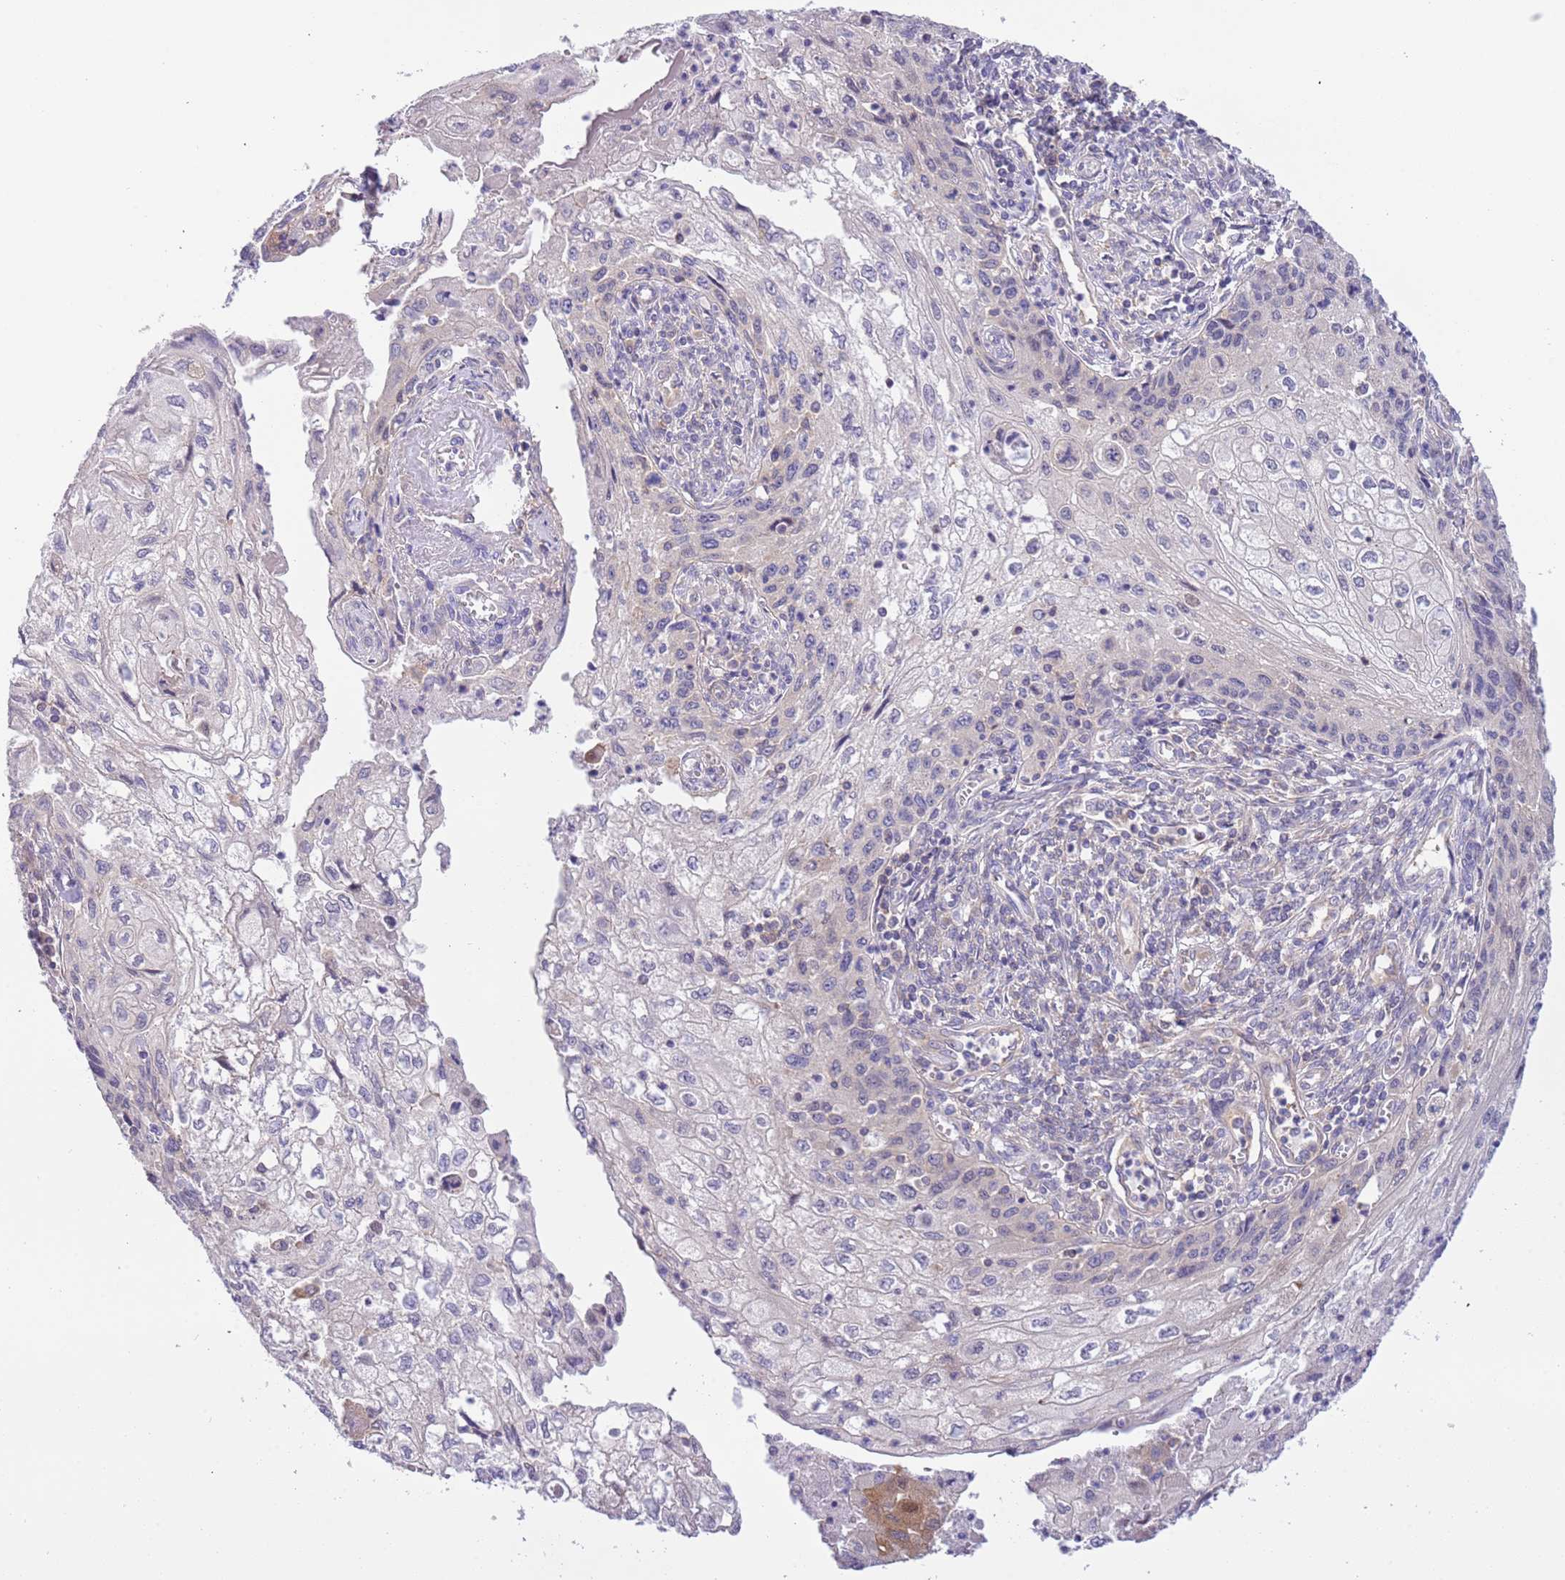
{"staining": {"intensity": "negative", "quantity": "none", "location": "none"}, "tissue": "cervical cancer", "cell_type": "Tumor cells", "image_type": "cancer", "snomed": [{"axis": "morphology", "description": "Squamous cell carcinoma, NOS"}, {"axis": "topography", "description": "Cervix"}], "caption": "Immunohistochemistry micrograph of cervical squamous cell carcinoma stained for a protein (brown), which reveals no positivity in tumor cells.", "gene": "STIP1", "patient": {"sex": "female", "age": 67}}